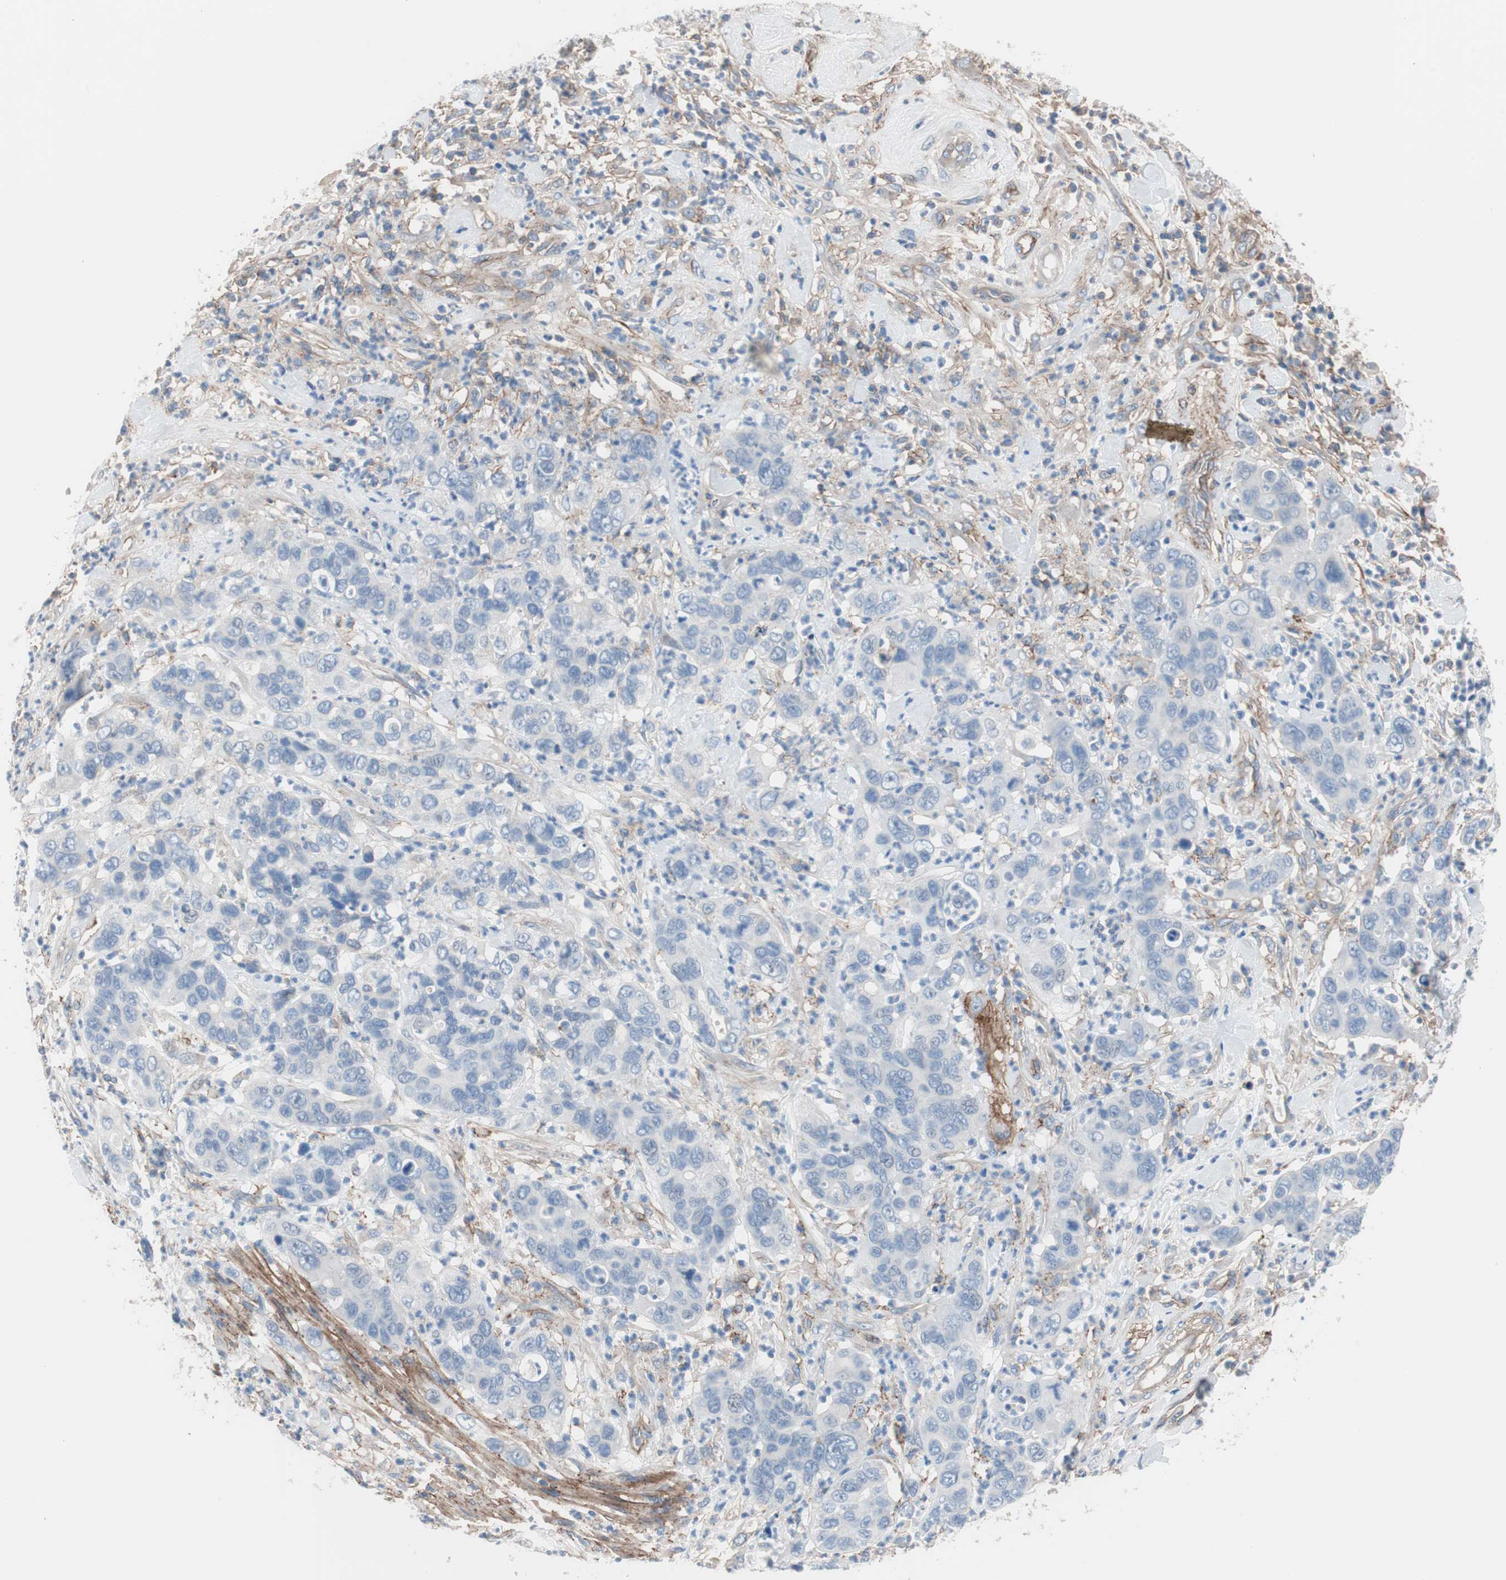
{"staining": {"intensity": "negative", "quantity": "none", "location": "none"}, "tissue": "pancreatic cancer", "cell_type": "Tumor cells", "image_type": "cancer", "snomed": [{"axis": "morphology", "description": "Adenocarcinoma, NOS"}, {"axis": "topography", "description": "Pancreas"}], "caption": "This is an IHC image of human pancreatic cancer (adenocarcinoma). There is no expression in tumor cells.", "gene": "CD81", "patient": {"sex": "female", "age": 71}}